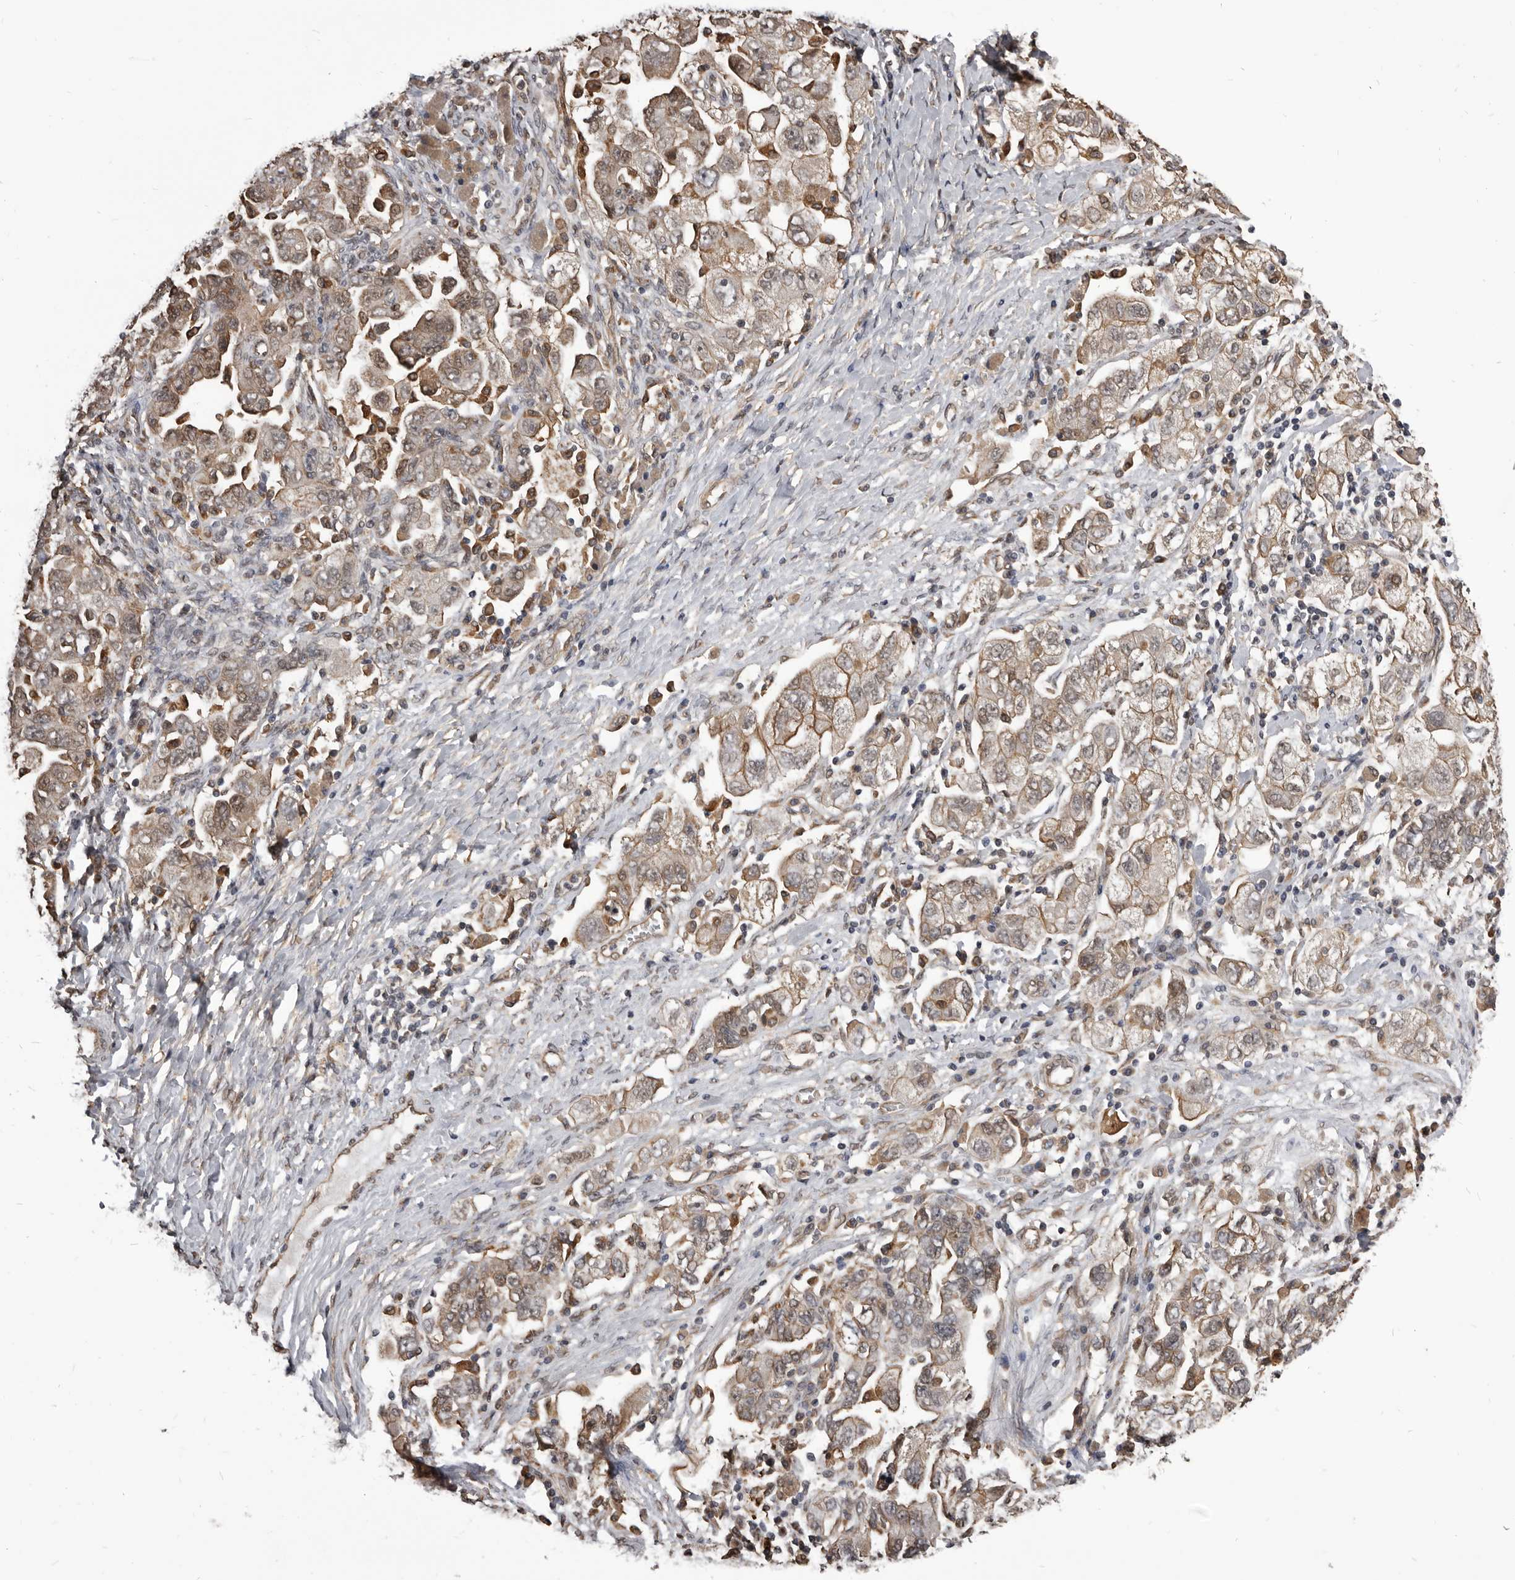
{"staining": {"intensity": "moderate", "quantity": ">75%", "location": "cytoplasmic/membranous"}, "tissue": "ovarian cancer", "cell_type": "Tumor cells", "image_type": "cancer", "snomed": [{"axis": "morphology", "description": "Carcinoma, NOS"}, {"axis": "morphology", "description": "Cystadenocarcinoma, serous, NOS"}, {"axis": "topography", "description": "Ovary"}], "caption": "Moderate cytoplasmic/membranous protein staining is appreciated in about >75% of tumor cells in ovarian cancer. (IHC, brightfield microscopy, high magnification).", "gene": "ADAMTS20", "patient": {"sex": "female", "age": 69}}